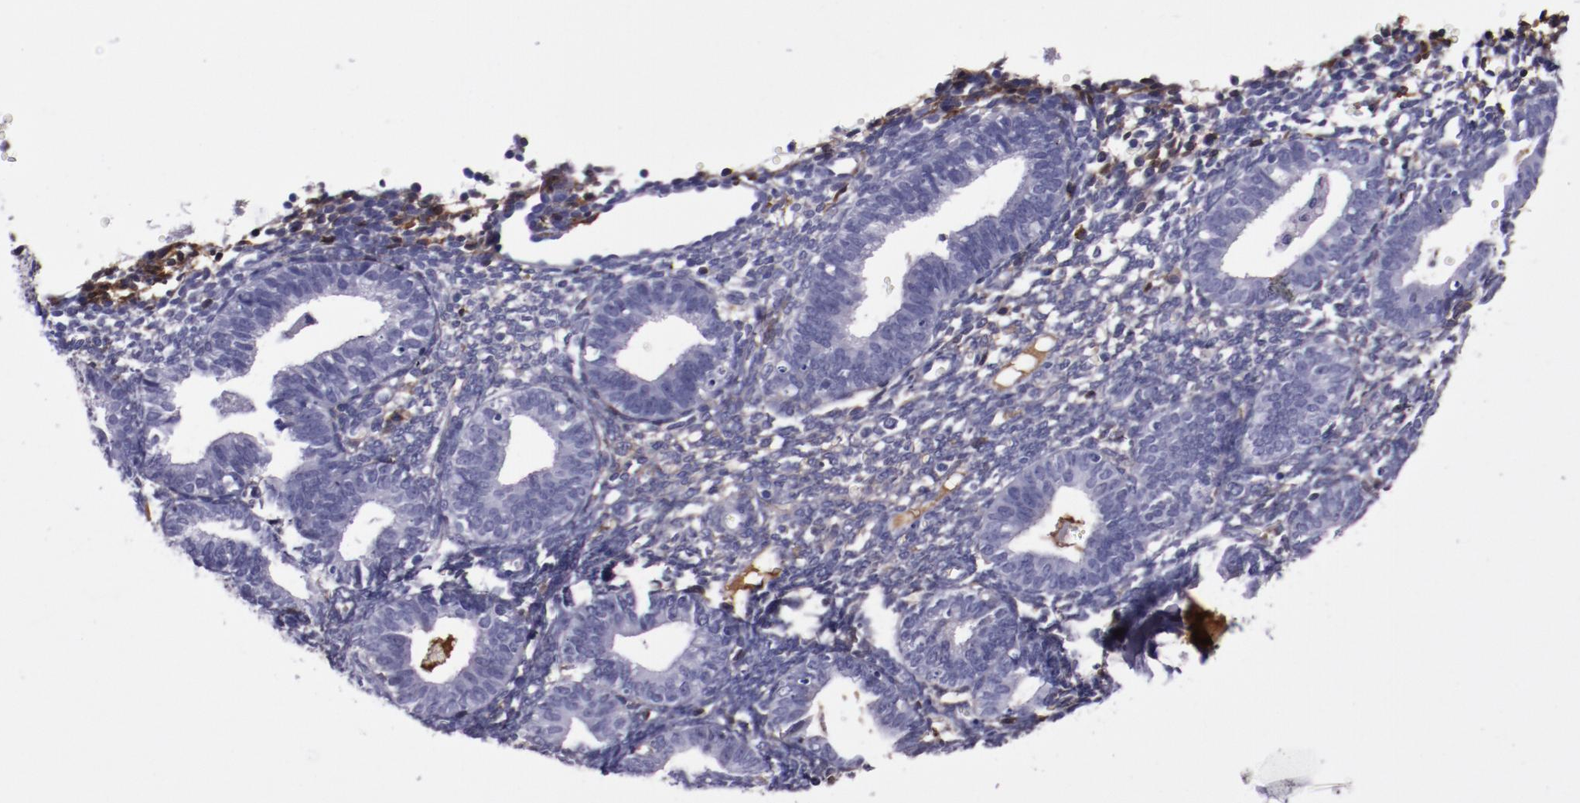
{"staining": {"intensity": "moderate", "quantity": "<25%", "location": "cytoplasmic/membranous"}, "tissue": "endometrium", "cell_type": "Cells in endometrial stroma", "image_type": "normal", "snomed": [{"axis": "morphology", "description": "Normal tissue, NOS"}, {"axis": "topography", "description": "Endometrium"}], "caption": "An immunohistochemistry (IHC) image of normal tissue is shown. Protein staining in brown labels moderate cytoplasmic/membranous positivity in endometrium within cells in endometrial stroma. The protein of interest is stained brown, and the nuclei are stained in blue (DAB (3,3'-diaminobenzidine) IHC with brightfield microscopy, high magnification).", "gene": "APOH", "patient": {"sex": "female", "age": 61}}